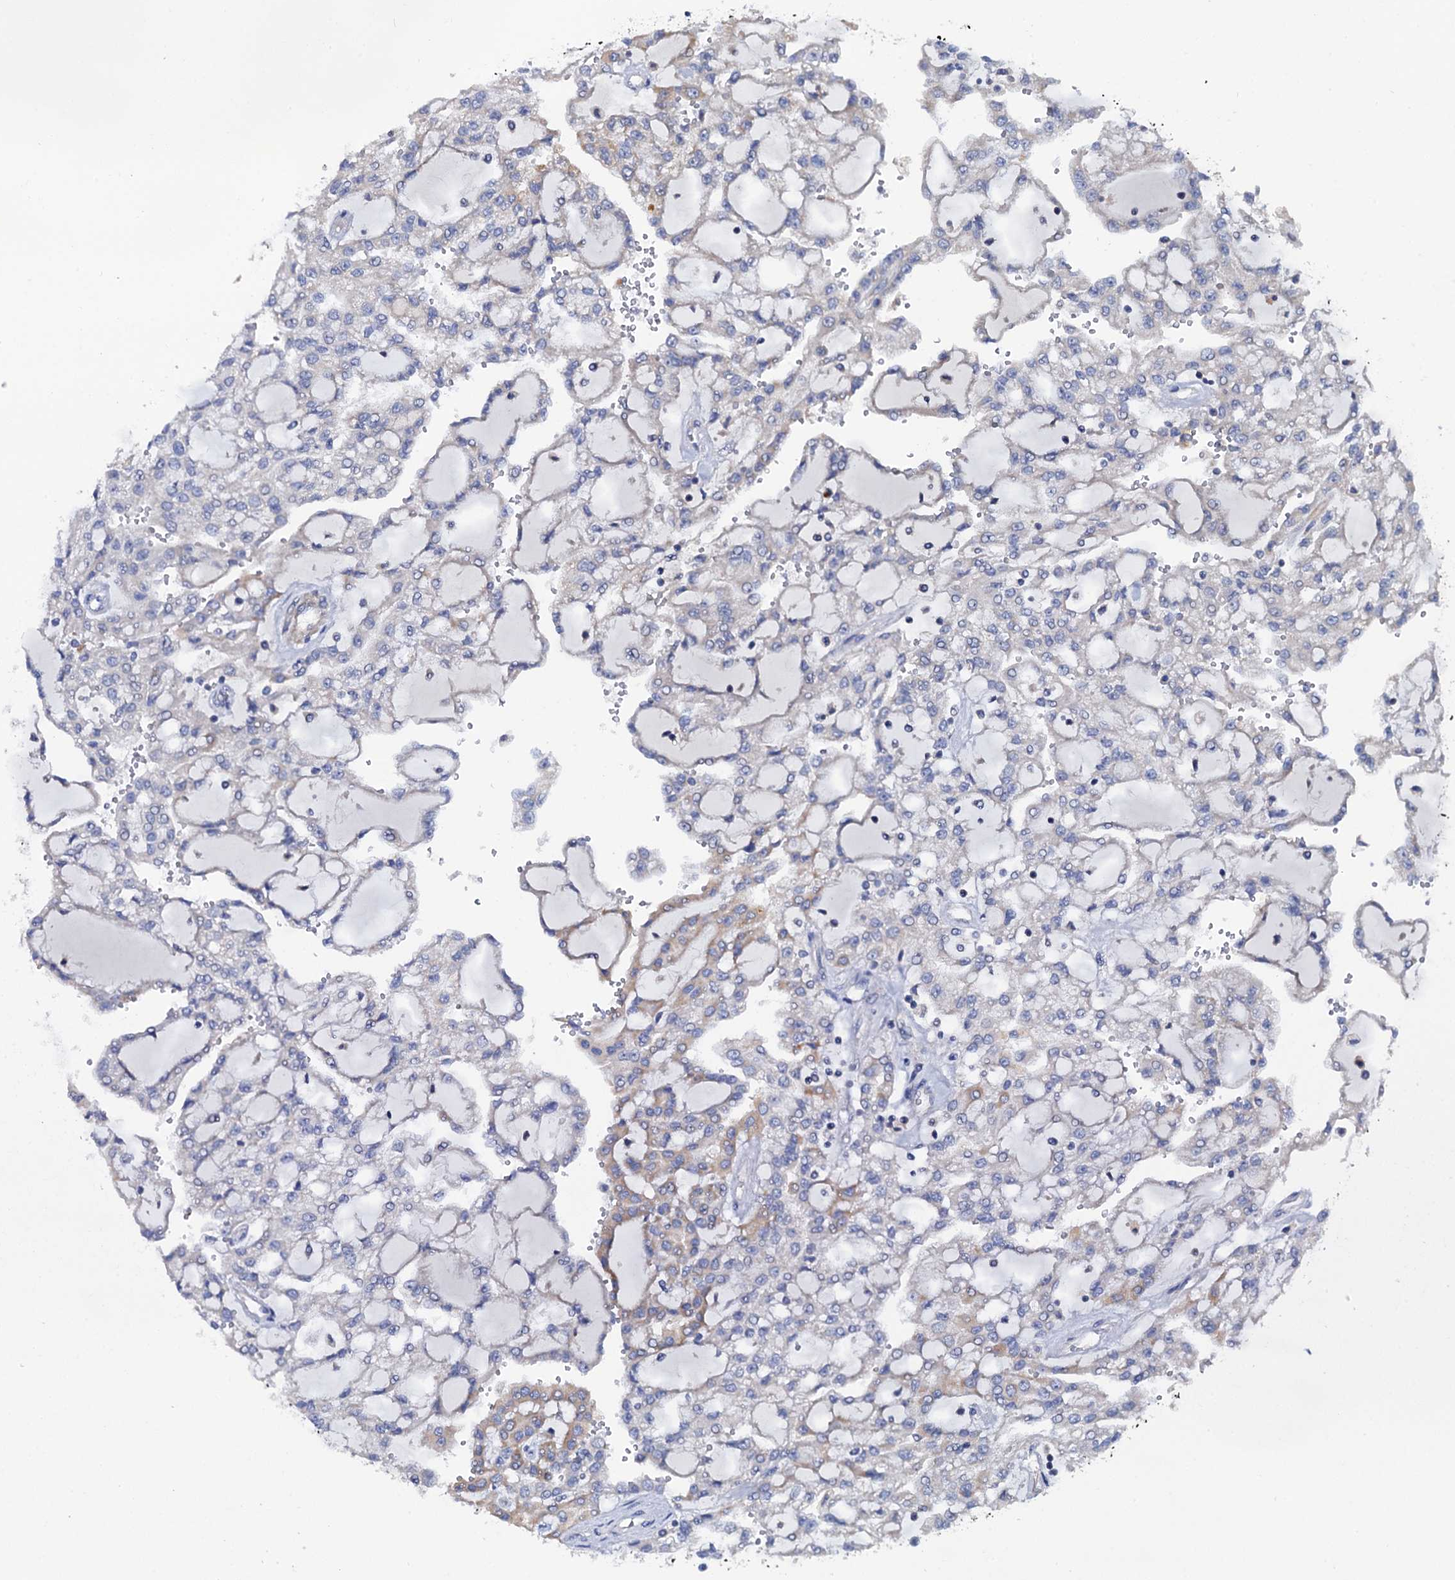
{"staining": {"intensity": "negative", "quantity": "none", "location": "none"}, "tissue": "renal cancer", "cell_type": "Tumor cells", "image_type": "cancer", "snomed": [{"axis": "morphology", "description": "Adenocarcinoma, NOS"}, {"axis": "topography", "description": "Kidney"}], "caption": "This is a photomicrograph of immunohistochemistry staining of adenocarcinoma (renal), which shows no expression in tumor cells.", "gene": "MRPL48", "patient": {"sex": "male", "age": 63}}